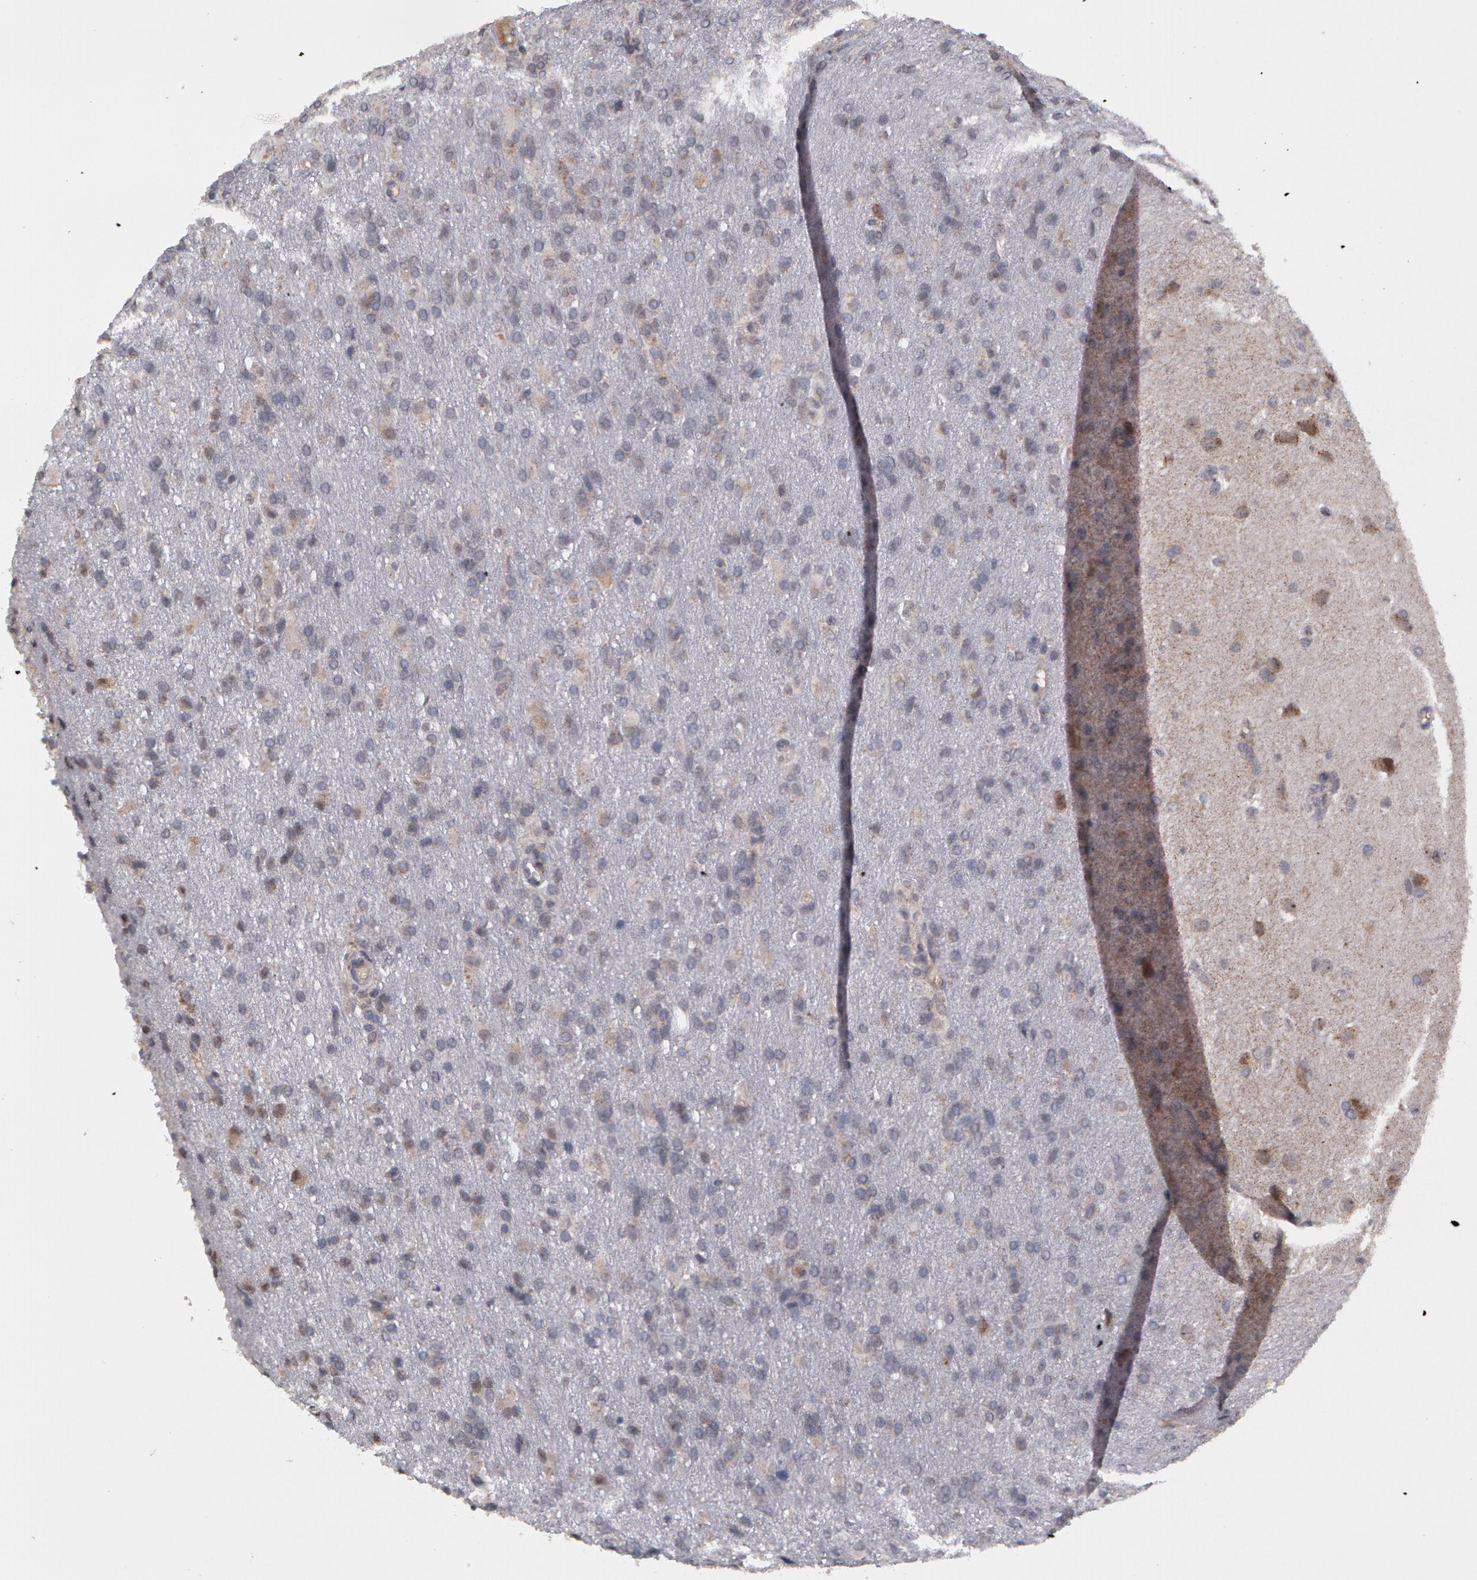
{"staining": {"intensity": "negative", "quantity": "none", "location": "none"}, "tissue": "glioma", "cell_type": "Tumor cells", "image_type": "cancer", "snomed": [{"axis": "morphology", "description": "Glioma, malignant, High grade"}, {"axis": "topography", "description": "Brain"}], "caption": "There is no significant staining in tumor cells of malignant glioma (high-grade).", "gene": "STX5", "patient": {"sex": "male", "age": 68}}